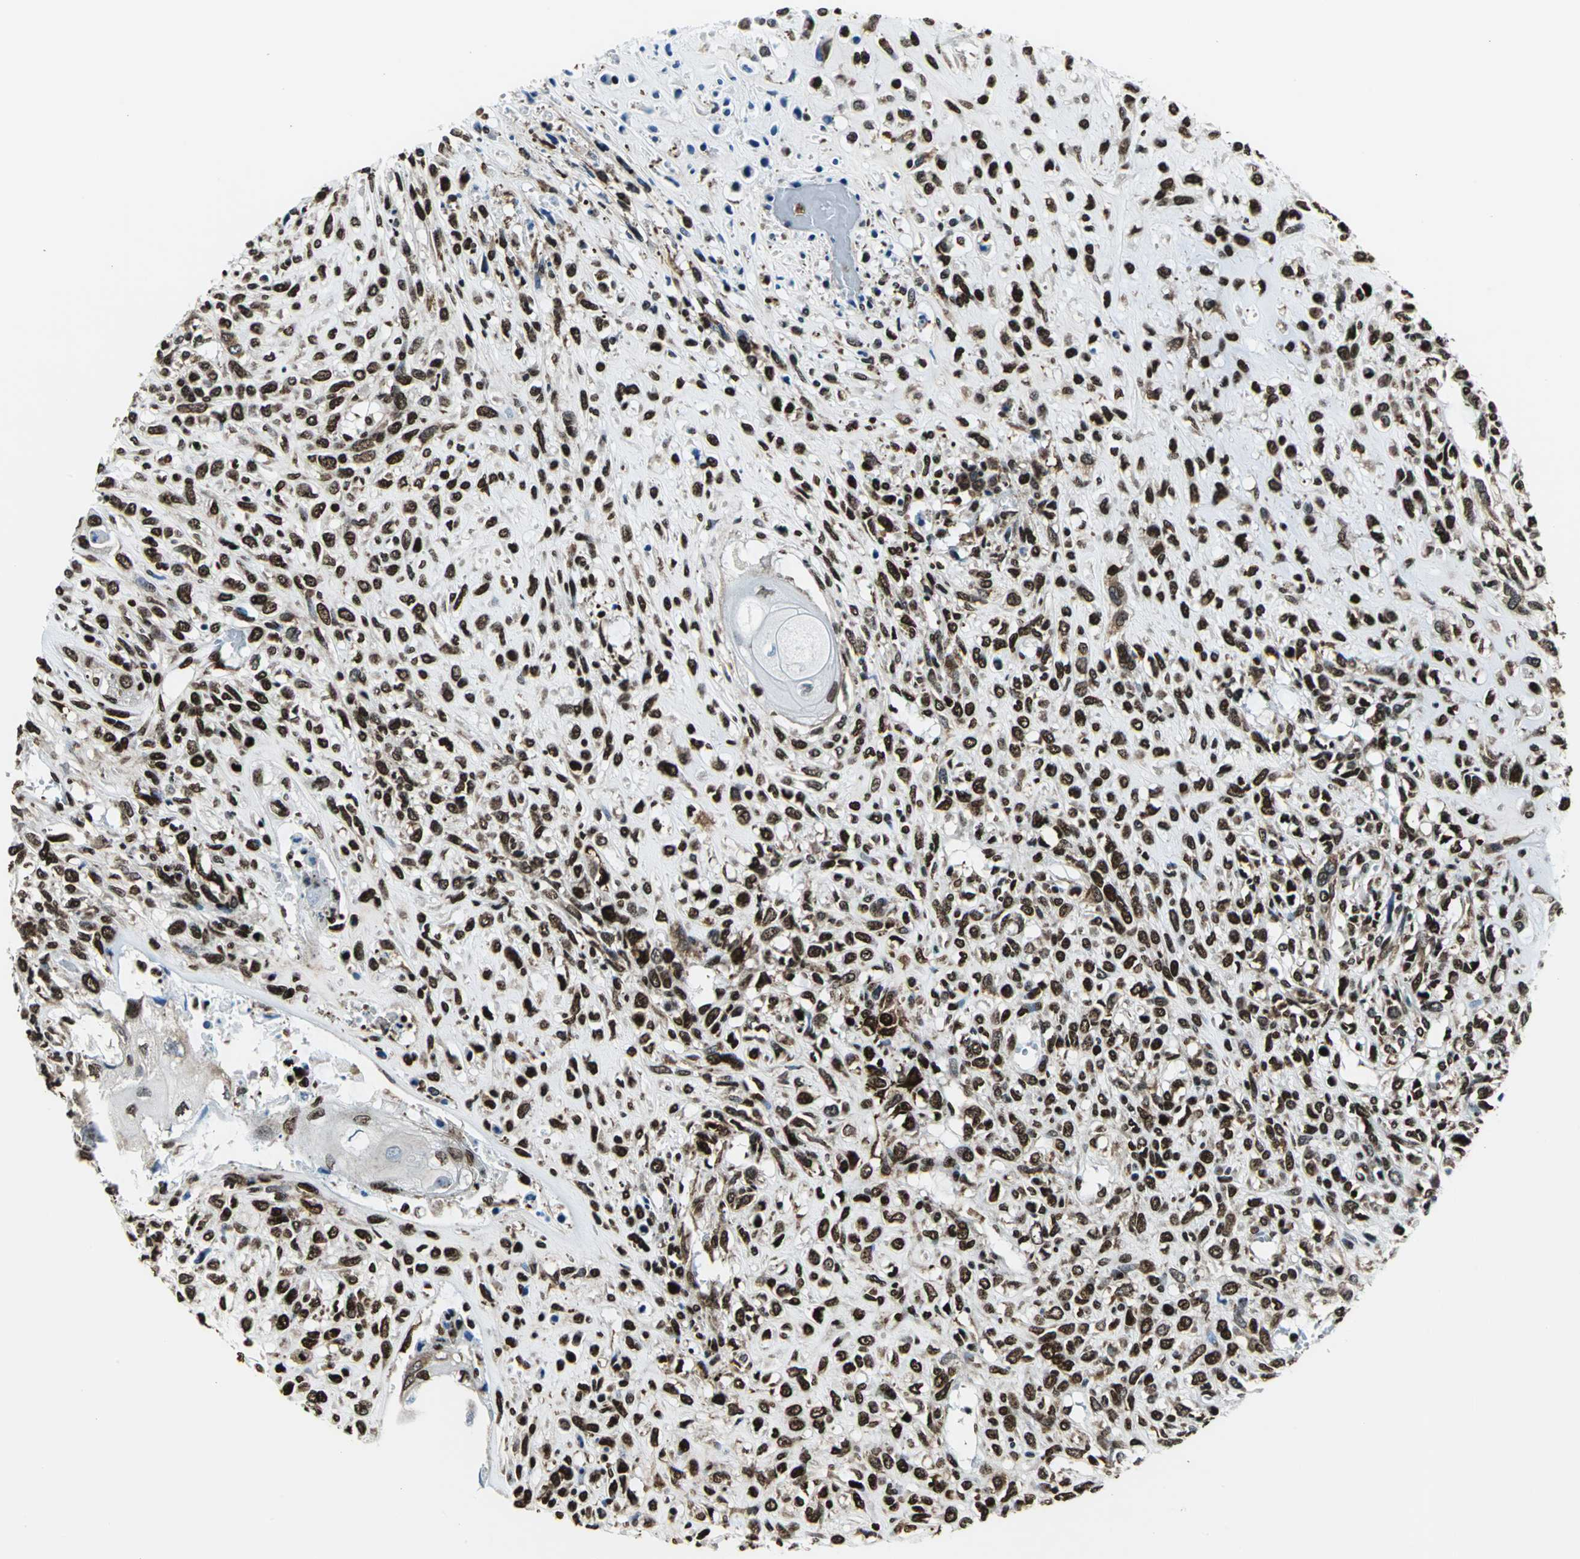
{"staining": {"intensity": "strong", "quantity": ">75%", "location": "nuclear"}, "tissue": "head and neck cancer", "cell_type": "Tumor cells", "image_type": "cancer", "snomed": [{"axis": "morphology", "description": "Necrosis, NOS"}, {"axis": "morphology", "description": "Neoplasm, malignant, NOS"}, {"axis": "topography", "description": "Salivary gland"}, {"axis": "topography", "description": "Head-Neck"}], "caption": "The histopathology image exhibits a brown stain indicating the presence of a protein in the nuclear of tumor cells in neoplasm (malignant) (head and neck).", "gene": "APEX1", "patient": {"sex": "male", "age": 43}}